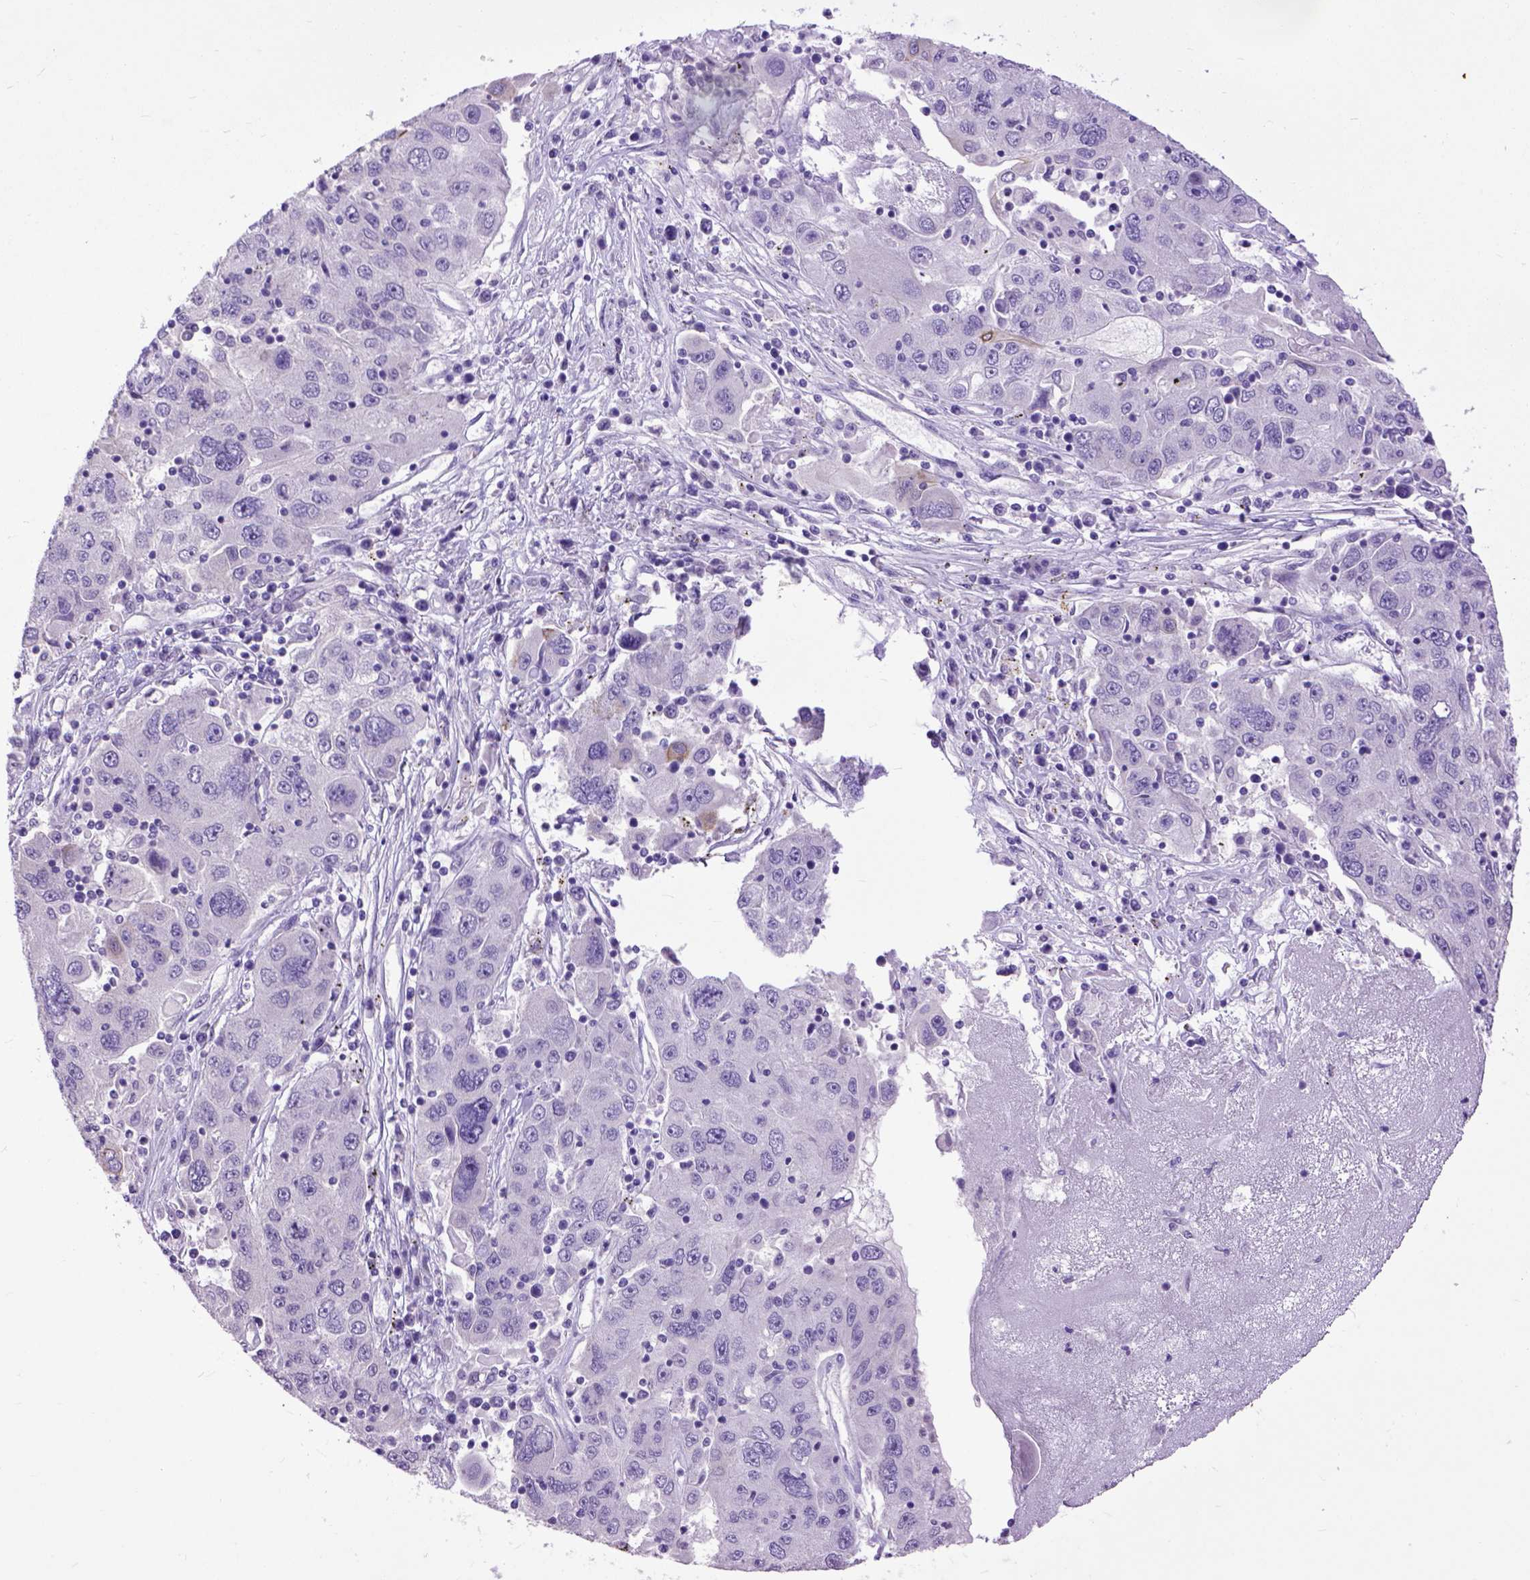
{"staining": {"intensity": "negative", "quantity": "none", "location": "none"}, "tissue": "stomach cancer", "cell_type": "Tumor cells", "image_type": "cancer", "snomed": [{"axis": "morphology", "description": "Adenocarcinoma, NOS"}, {"axis": "topography", "description": "Stomach"}], "caption": "This histopathology image is of stomach adenocarcinoma stained with immunohistochemistry (IHC) to label a protein in brown with the nuclei are counter-stained blue. There is no staining in tumor cells.", "gene": "RAB25", "patient": {"sex": "male", "age": 56}}